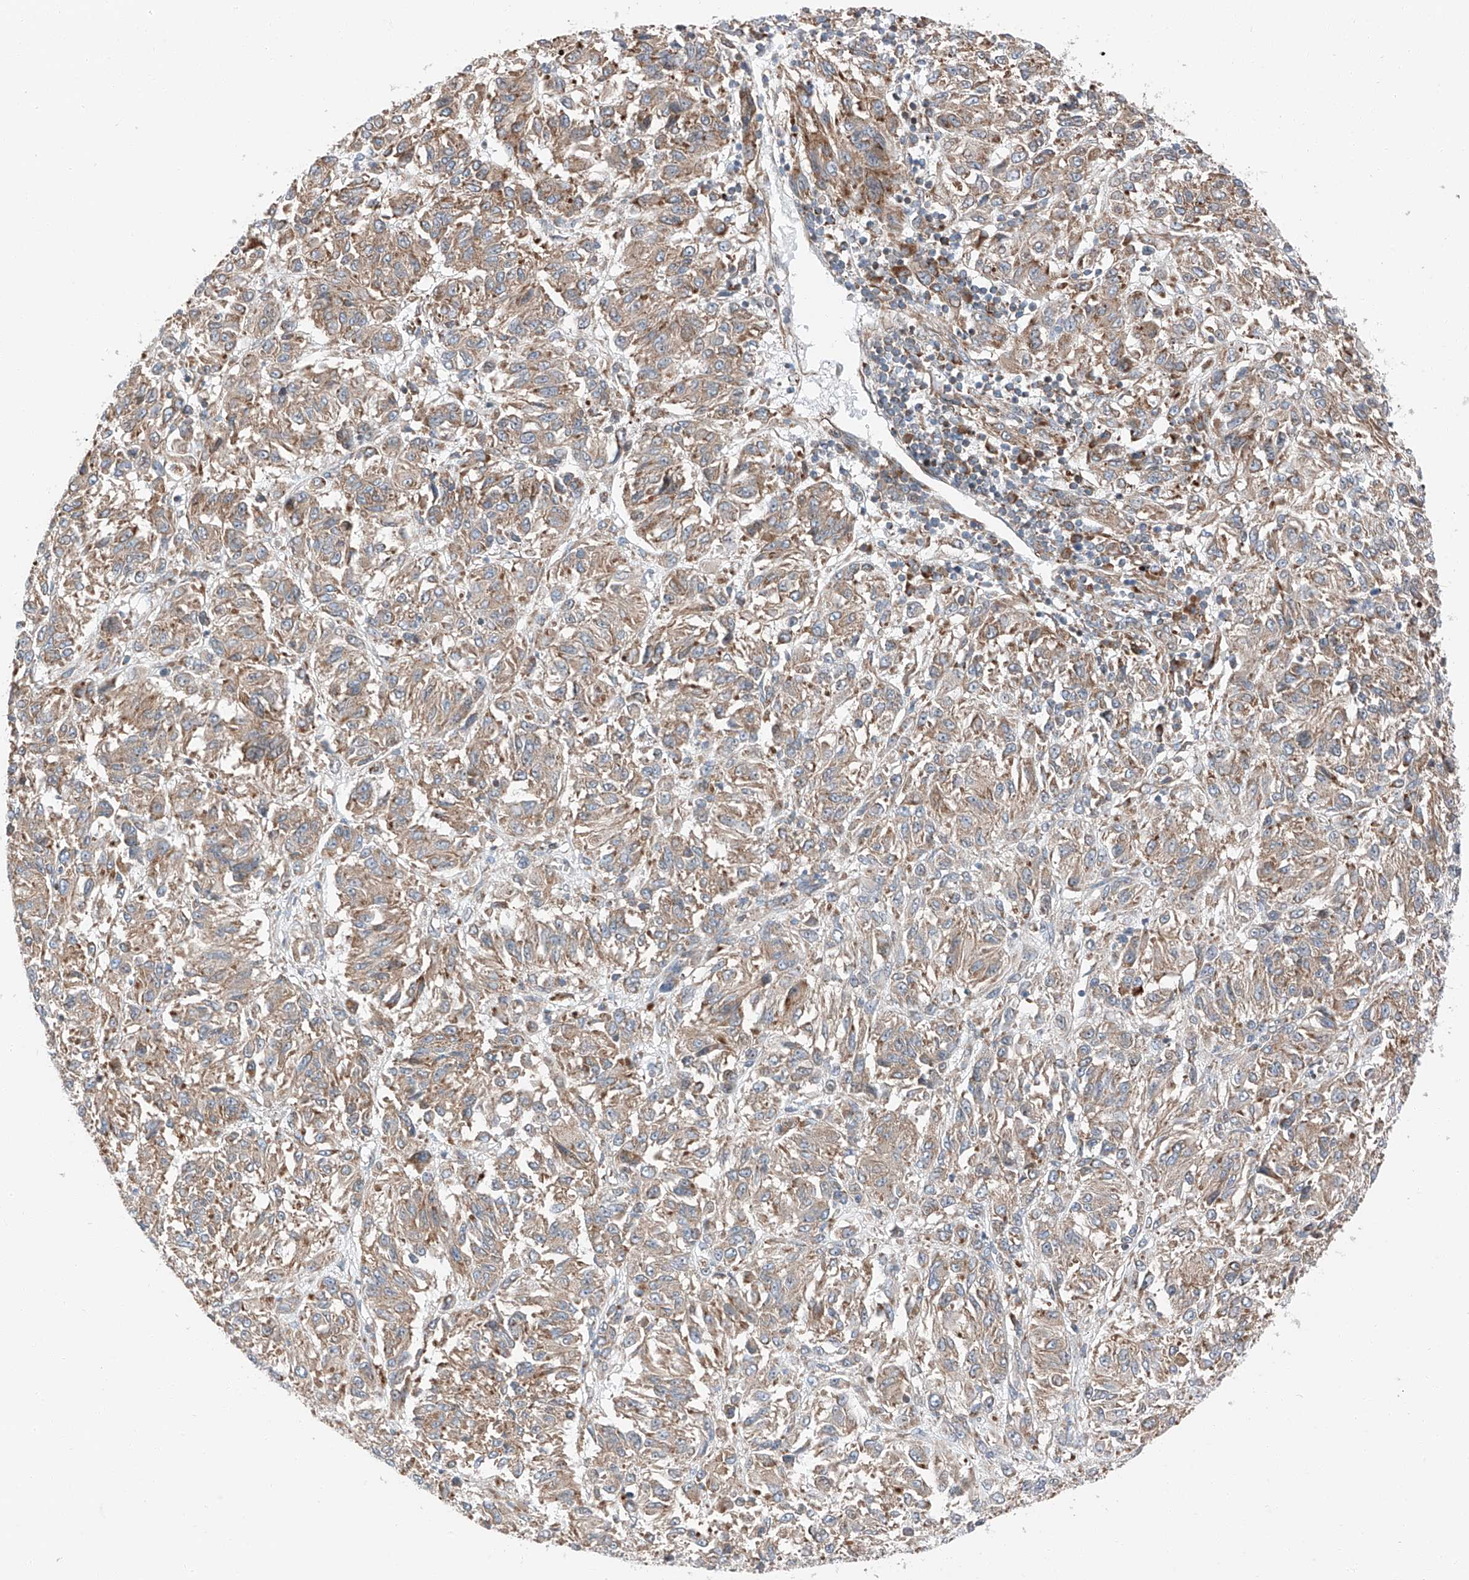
{"staining": {"intensity": "weak", "quantity": "25%-75%", "location": "cytoplasmic/membranous"}, "tissue": "melanoma", "cell_type": "Tumor cells", "image_type": "cancer", "snomed": [{"axis": "morphology", "description": "Malignant melanoma, Metastatic site"}, {"axis": "topography", "description": "Lung"}], "caption": "Melanoma was stained to show a protein in brown. There is low levels of weak cytoplasmic/membranous staining in about 25%-75% of tumor cells.", "gene": "ZC3H15", "patient": {"sex": "male", "age": 64}}